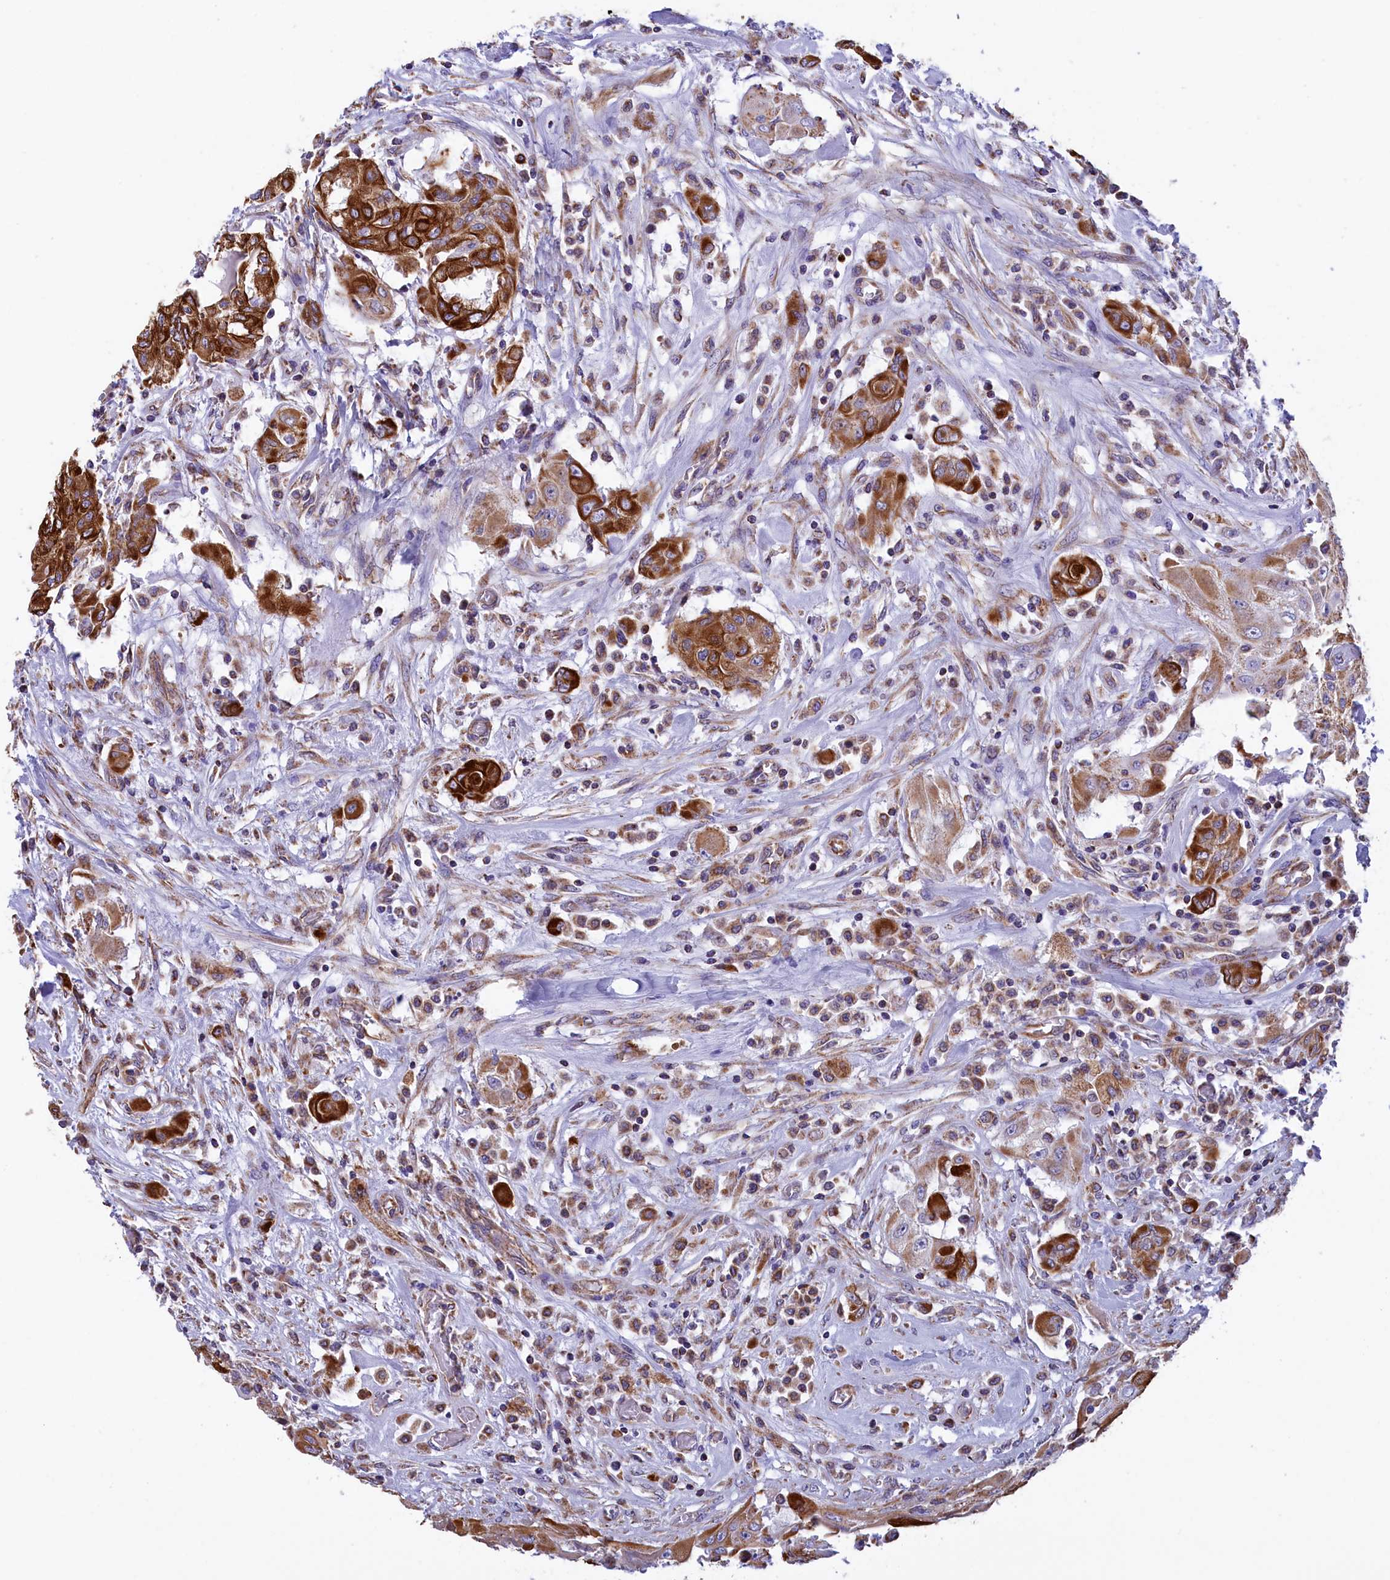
{"staining": {"intensity": "strong", "quantity": ">75%", "location": "cytoplasmic/membranous"}, "tissue": "thyroid cancer", "cell_type": "Tumor cells", "image_type": "cancer", "snomed": [{"axis": "morphology", "description": "Papillary adenocarcinoma, NOS"}, {"axis": "topography", "description": "Thyroid gland"}], "caption": "Protein staining by immunohistochemistry (IHC) exhibits strong cytoplasmic/membranous positivity in approximately >75% of tumor cells in thyroid papillary adenocarcinoma. (Stains: DAB (3,3'-diaminobenzidine) in brown, nuclei in blue, Microscopy: brightfield microscopy at high magnification).", "gene": "GATB", "patient": {"sex": "female", "age": 59}}